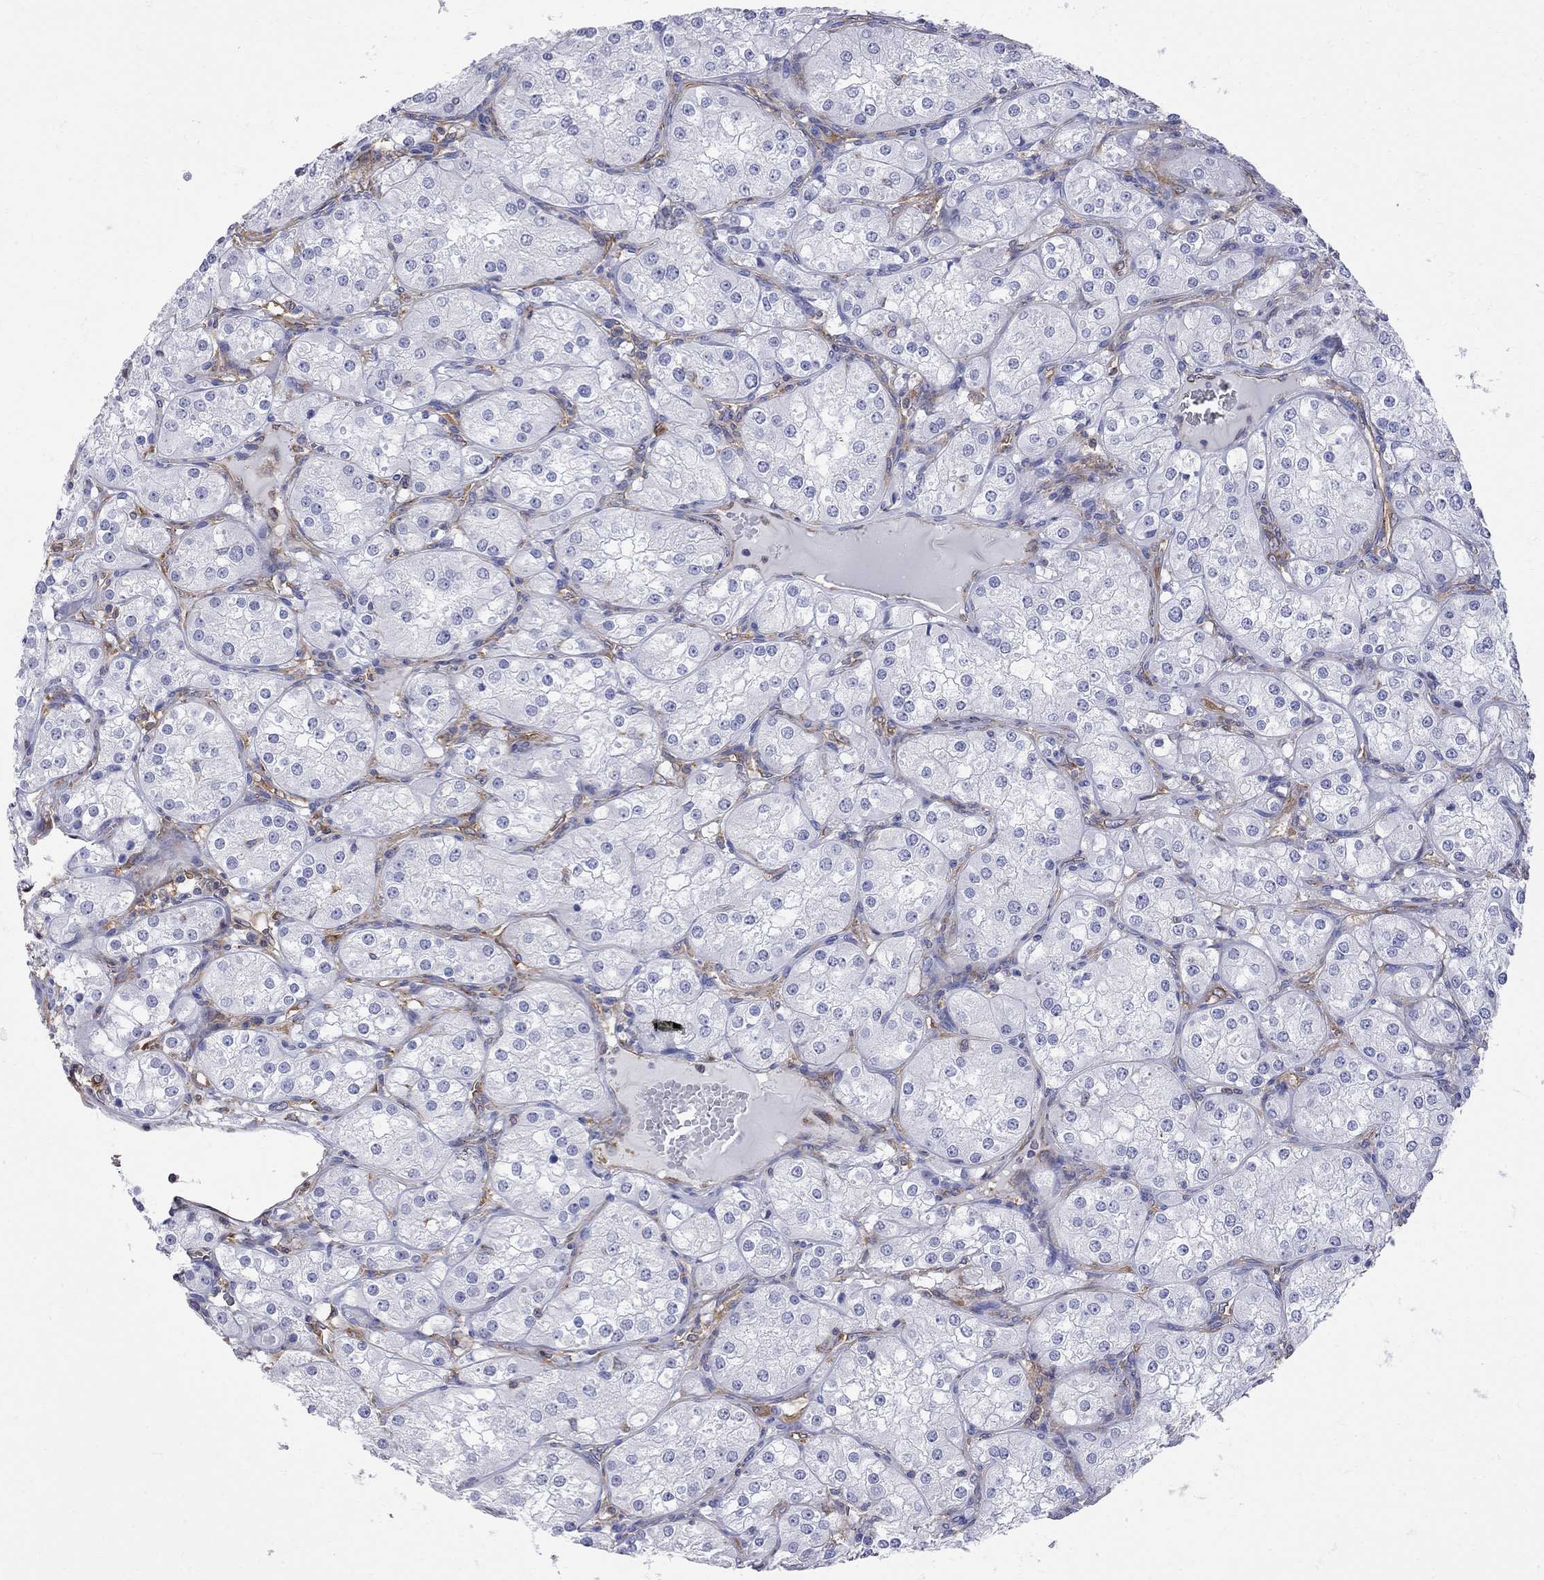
{"staining": {"intensity": "negative", "quantity": "none", "location": "none"}, "tissue": "renal cancer", "cell_type": "Tumor cells", "image_type": "cancer", "snomed": [{"axis": "morphology", "description": "Adenocarcinoma, NOS"}, {"axis": "topography", "description": "Kidney"}], "caption": "A photomicrograph of adenocarcinoma (renal) stained for a protein shows no brown staining in tumor cells. (DAB IHC, high magnification).", "gene": "ABI3", "patient": {"sex": "male", "age": 77}}